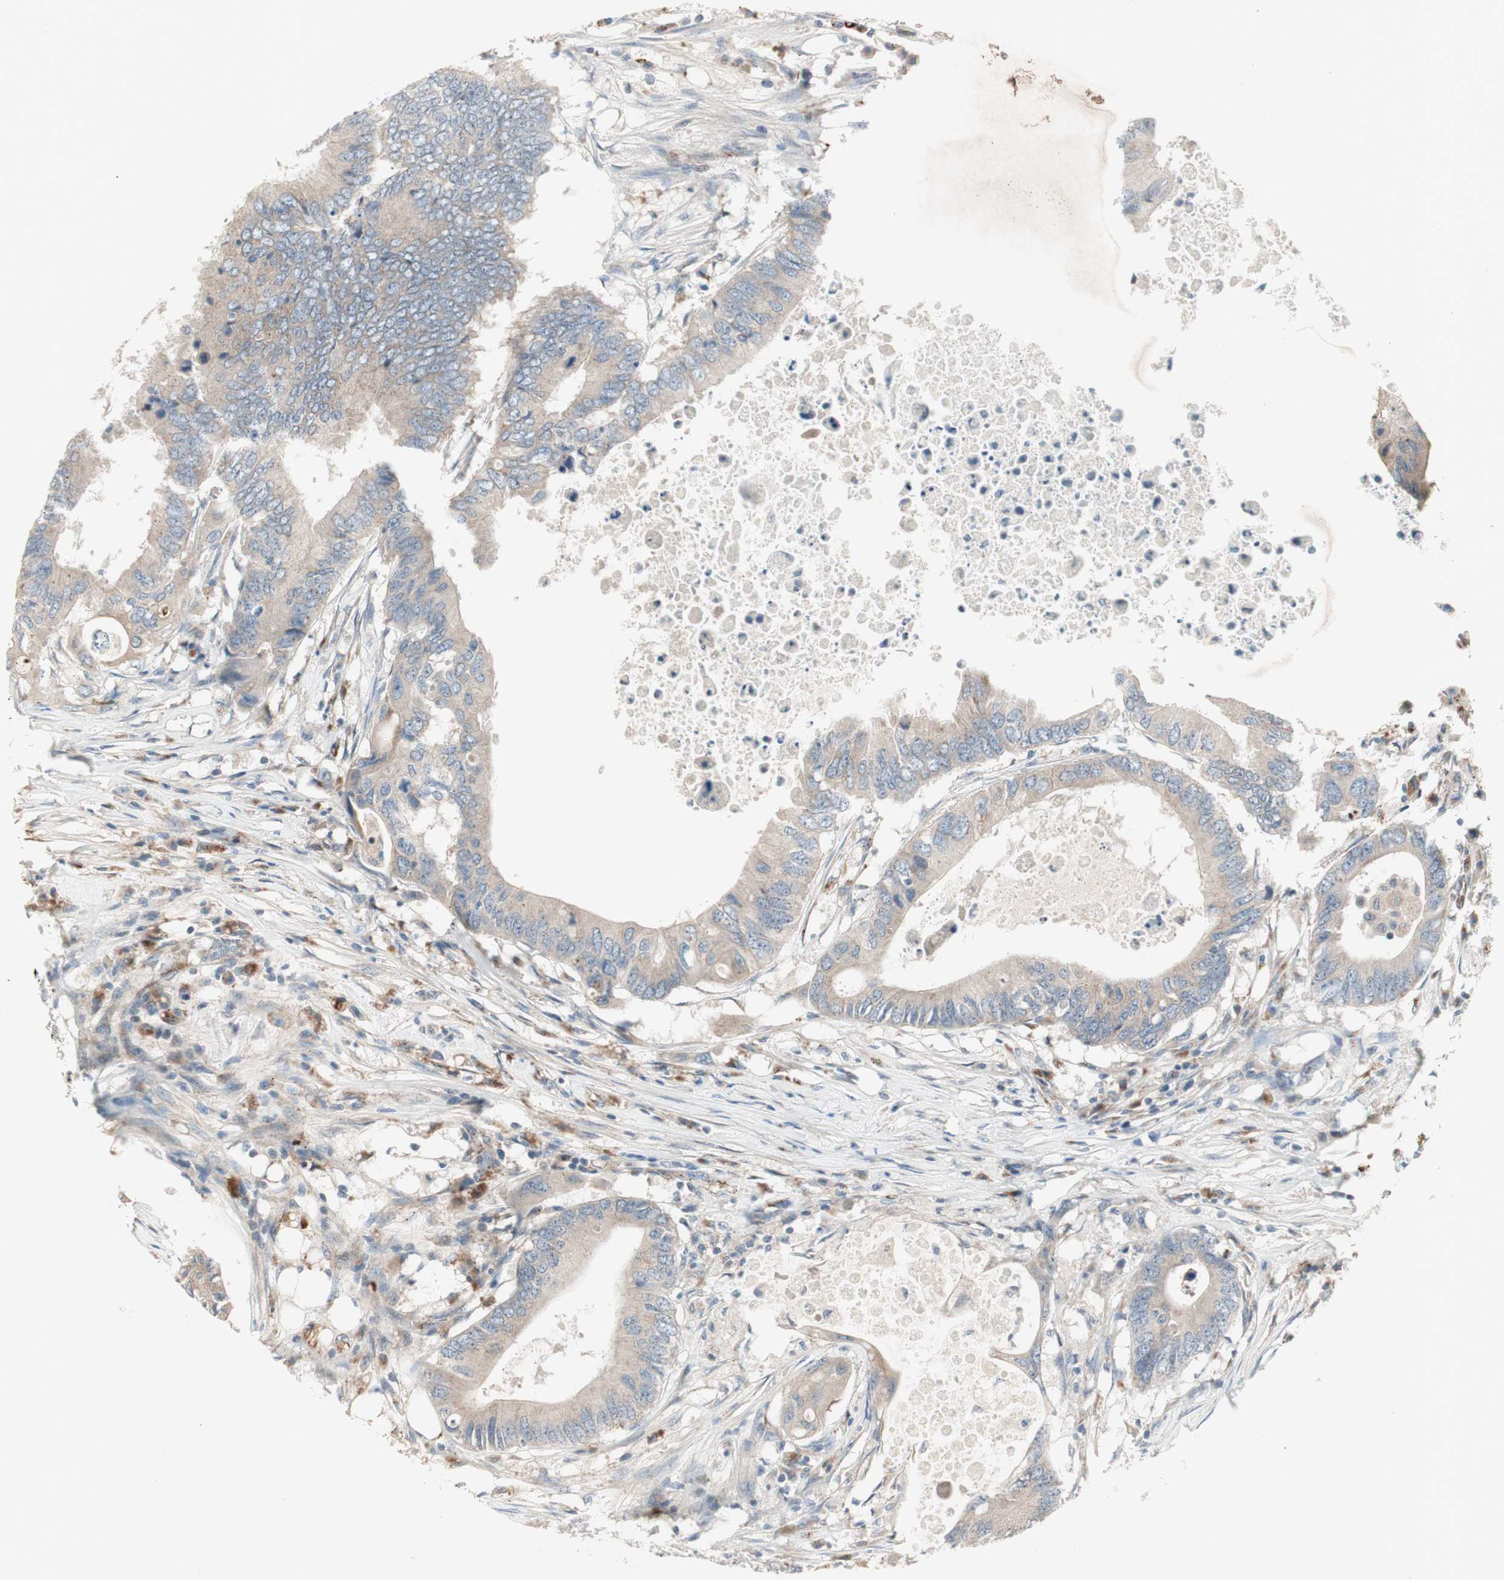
{"staining": {"intensity": "weak", "quantity": "25%-75%", "location": "cytoplasmic/membranous"}, "tissue": "colorectal cancer", "cell_type": "Tumor cells", "image_type": "cancer", "snomed": [{"axis": "morphology", "description": "Adenocarcinoma, NOS"}, {"axis": "topography", "description": "Colon"}], "caption": "A brown stain highlights weak cytoplasmic/membranous positivity of a protein in human adenocarcinoma (colorectal) tumor cells.", "gene": "FGFR4", "patient": {"sex": "male", "age": 71}}